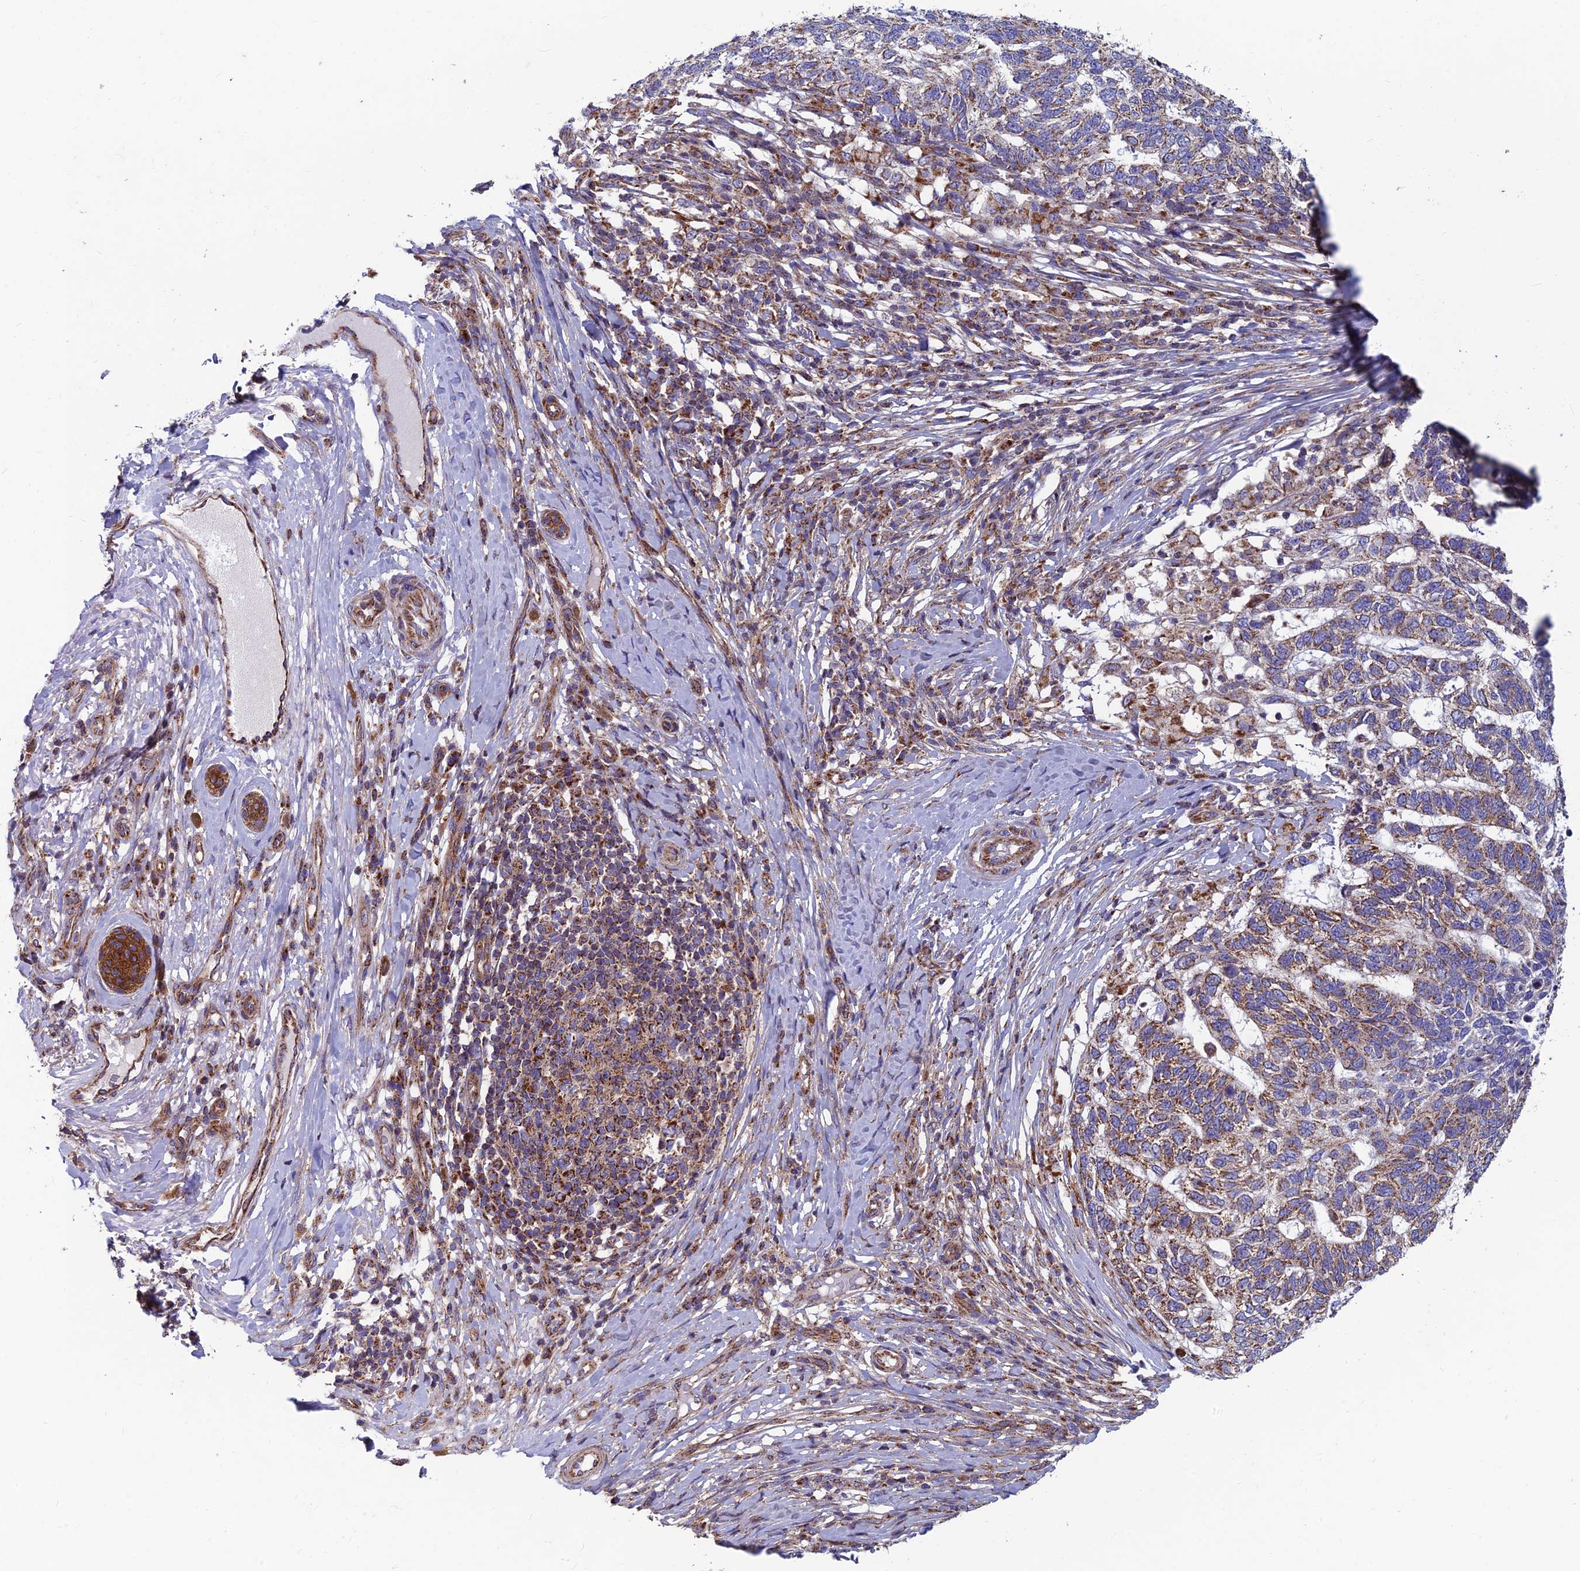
{"staining": {"intensity": "moderate", "quantity": "25%-75%", "location": "cytoplasmic/membranous"}, "tissue": "skin cancer", "cell_type": "Tumor cells", "image_type": "cancer", "snomed": [{"axis": "morphology", "description": "Basal cell carcinoma"}, {"axis": "topography", "description": "Skin"}], "caption": "Immunohistochemistry (IHC) staining of basal cell carcinoma (skin), which shows medium levels of moderate cytoplasmic/membranous expression in about 25%-75% of tumor cells indicating moderate cytoplasmic/membranous protein positivity. The staining was performed using DAB (3,3'-diaminobenzidine) (brown) for protein detection and nuclei were counterstained in hematoxylin (blue).", "gene": "MRPS9", "patient": {"sex": "female", "age": 65}}